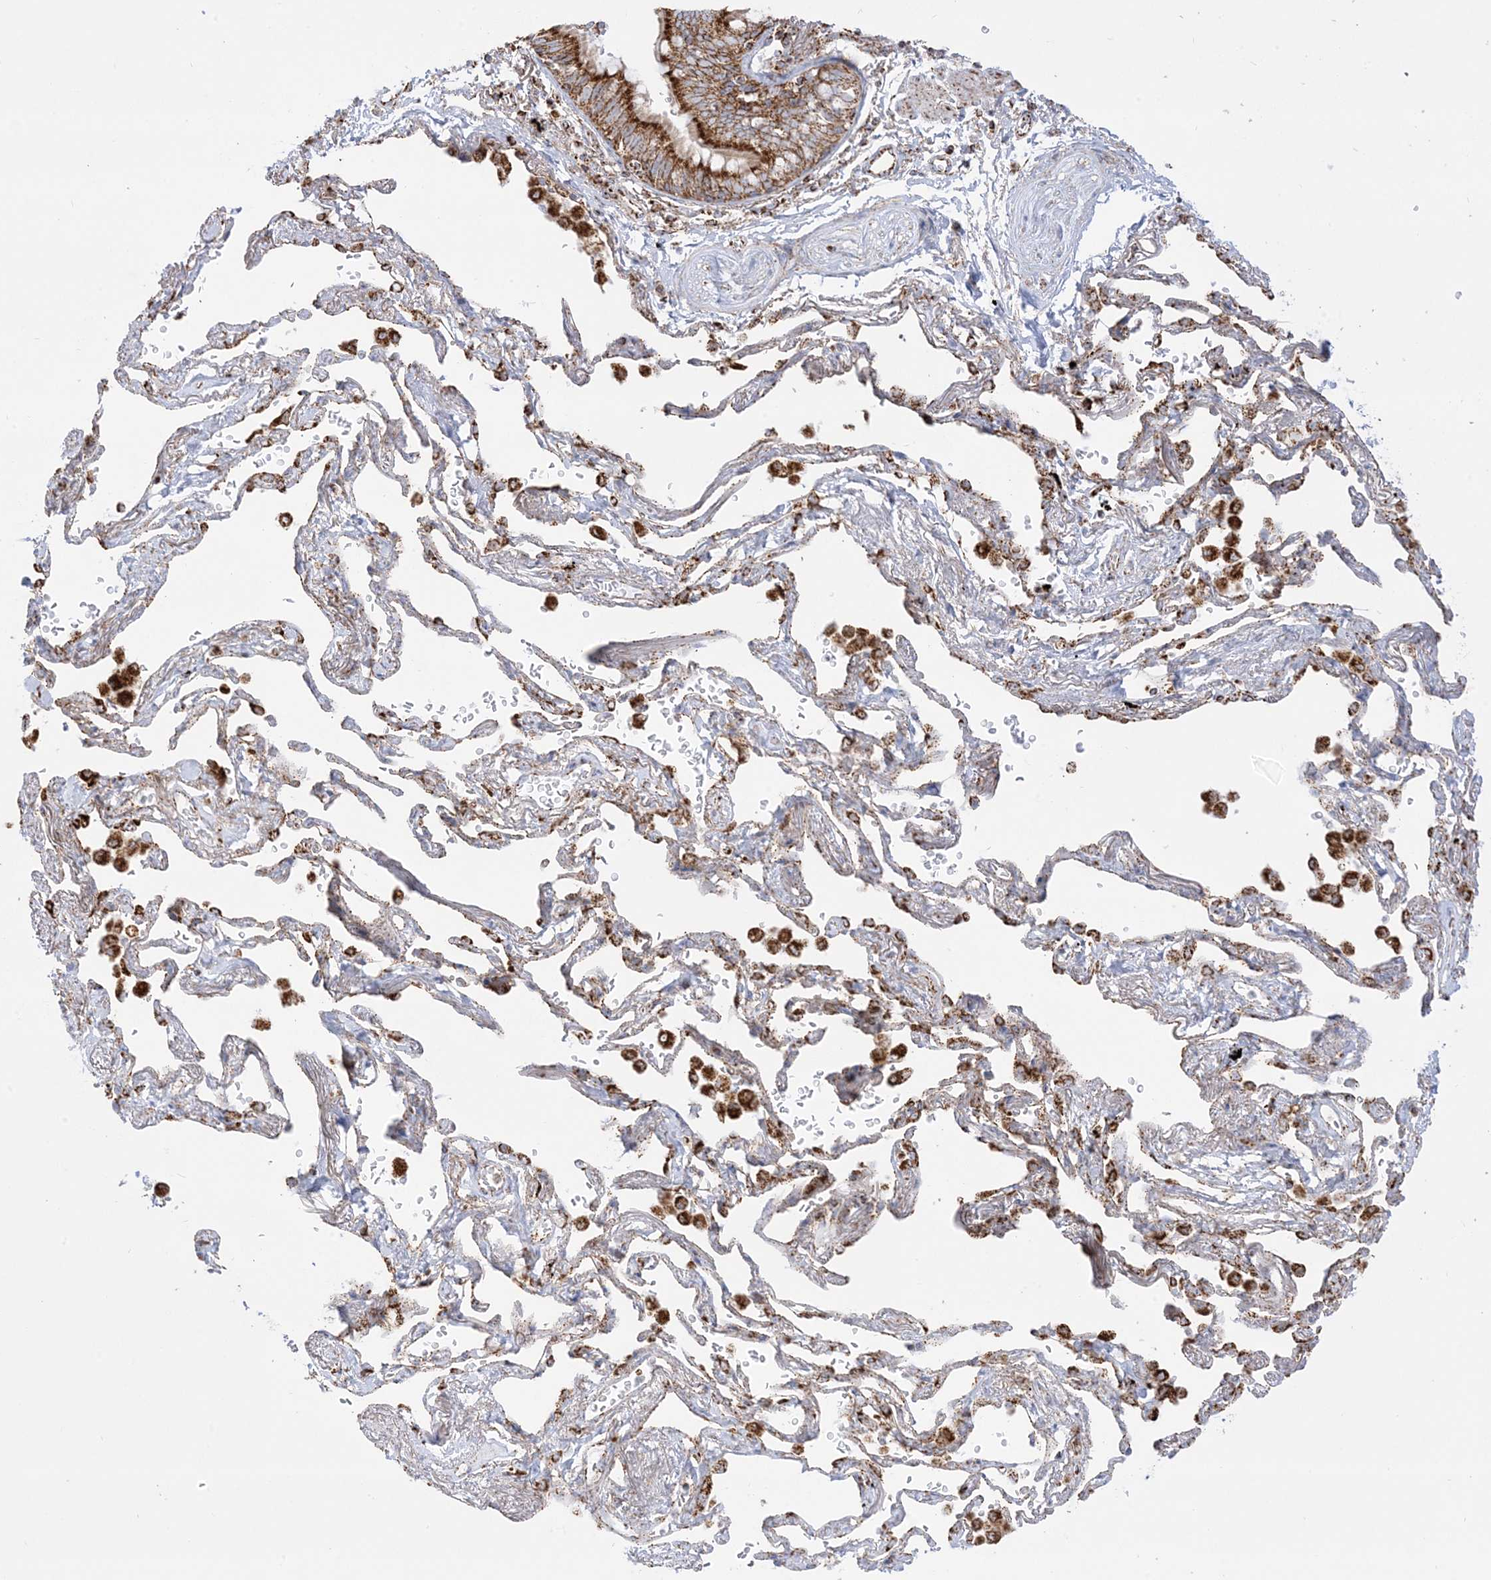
{"staining": {"intensity": "moderate", "quantity": ">75%", "location": "cytoplasmic/membranous"}, "tissue": "bronchus", "cell_type": "Respiratory epithelial cells", "image_type": "normal", "snomed": [{"axis": "morphology", "description": "Normal tissue, NOS"}, {"axis": "topography", "description": "Cartilage tissue"}, {"axis": "topography", "description": "Bronchus"}], "caption": "Bronchus stained for a protein displays moderate cytoplasmic/membranous positivity in respiratory epithelial cells. (brown staining indicates protein expression, while blue staining denotes nuclei).", "gene": "MRPS36", "patient": {"sex": "female", "age": 73}}